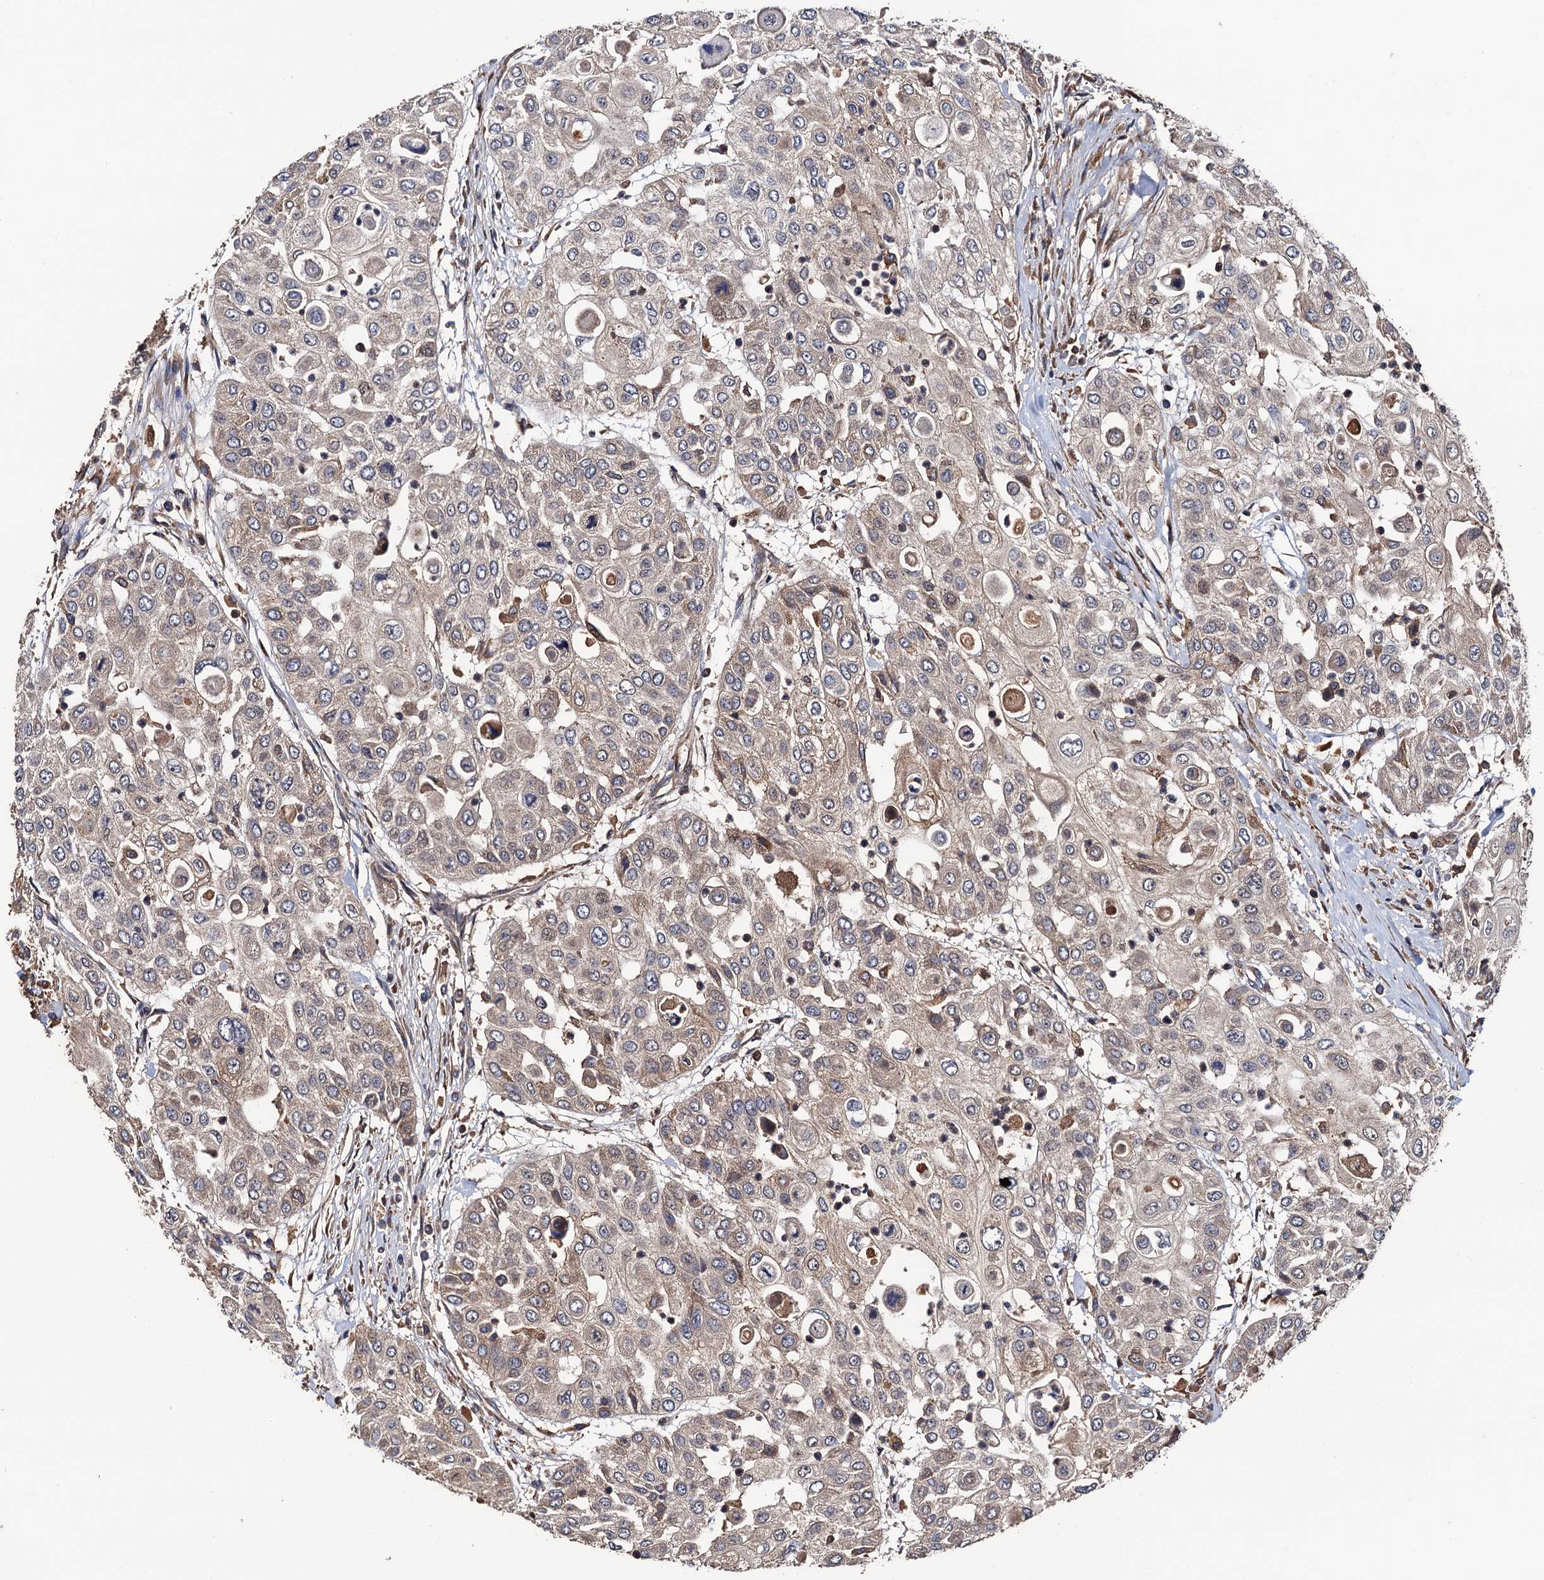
{"staining": {"intensity": "weak", "quantity": "25%-75%", "location": "cytoplasmic/membranous"}, "tissue": "urothelial cancer", "cell_type": "Tumor cells", "image_type": "cancer", "snomed": [{"axis": "morphology", "description": "Urothelial carcinoma, High grade"}, {"axis": "topography", "description": "Urinary bladder"}], "caption": "Weak cytoplasmic/membranous expression for a protein is appreciated in about 25%-75% of tumor cells of urothelial carcinoma (high-grade) using IHC.", "gene": "RGS11", "patient": {"sex": "female", "age": 79}}